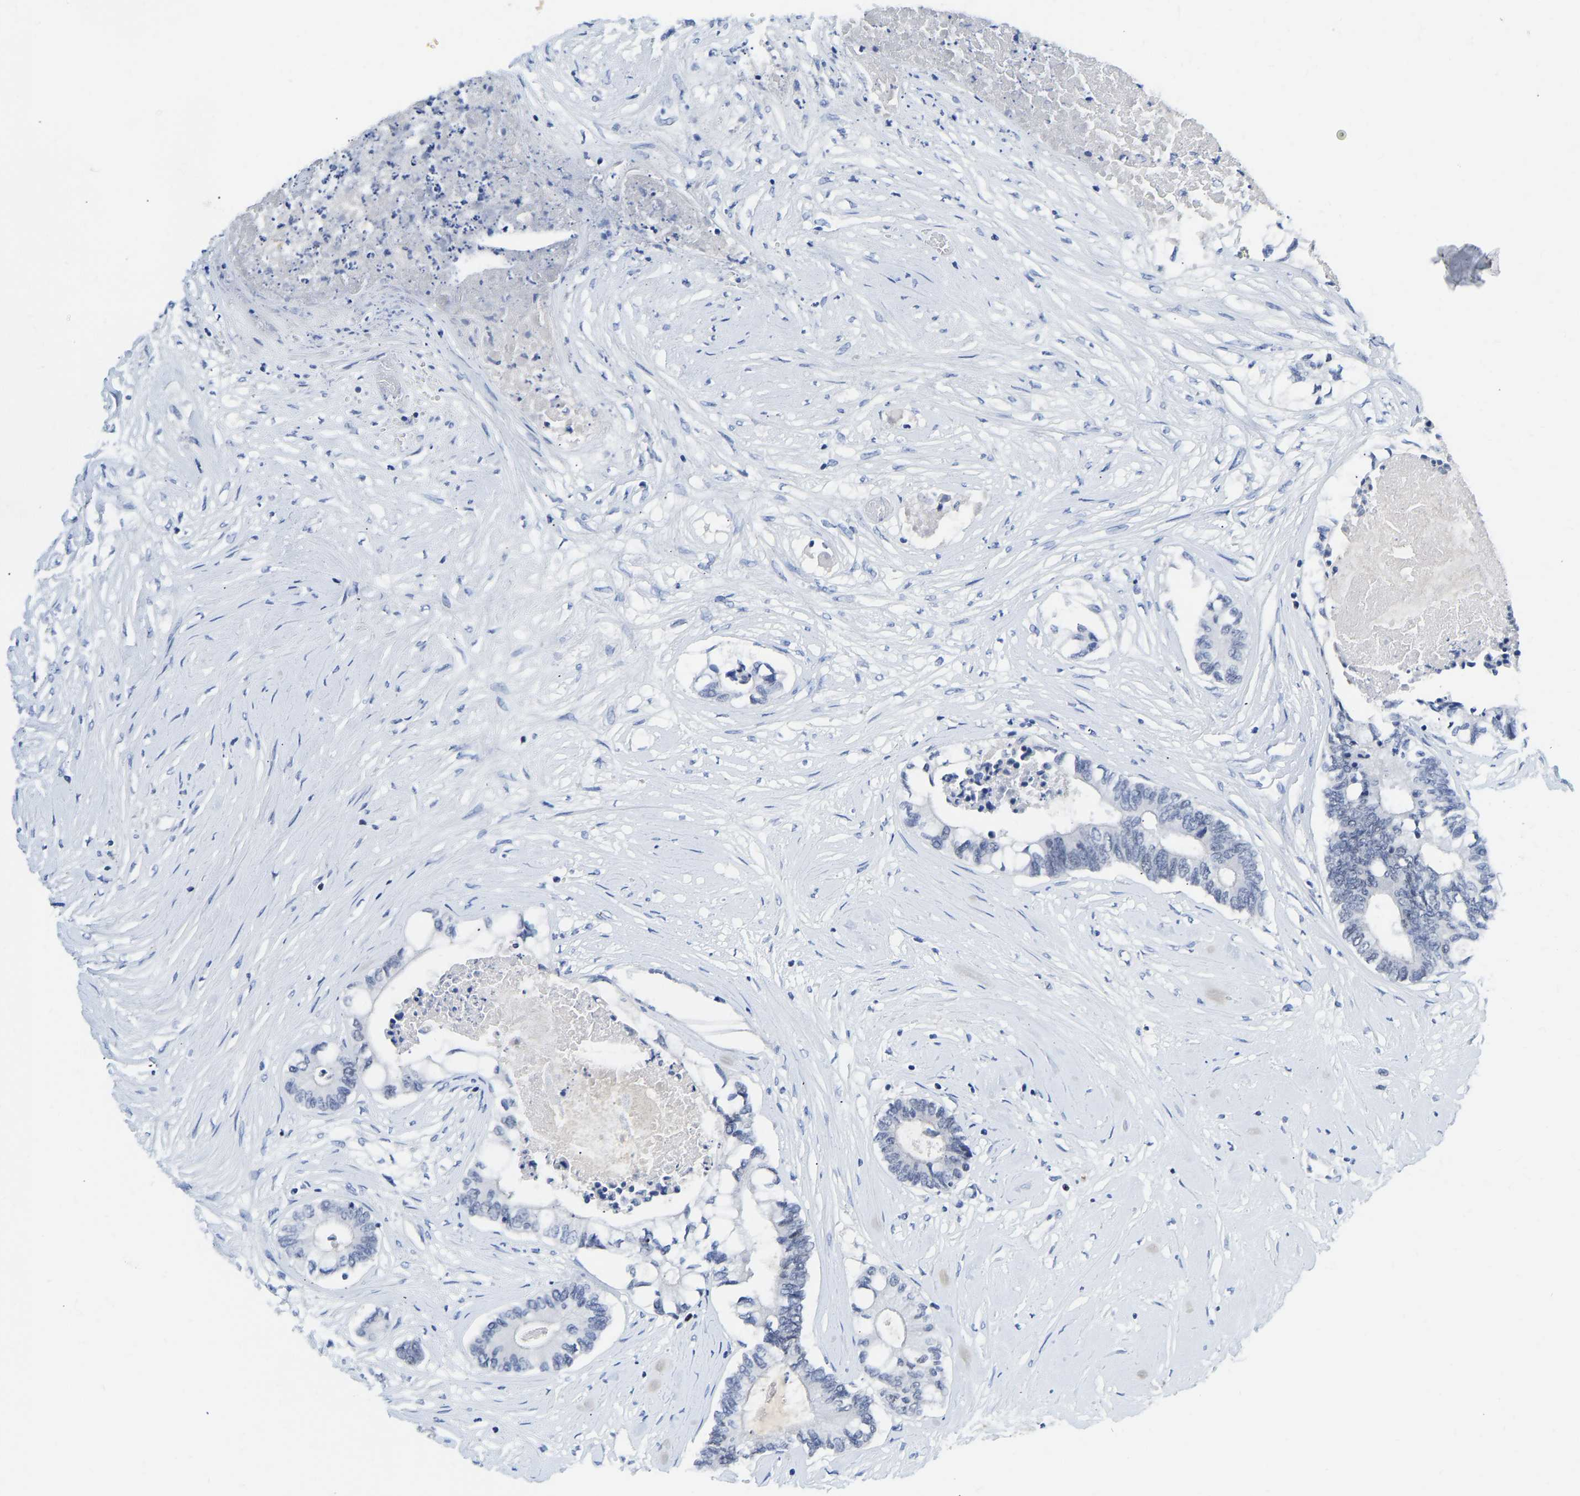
{"staining": {"intensity": "negative", "quantity": "none", "location": "none"}, "tissue": "colorectal cancer", "cell_type": "Tumor cells", "image_type": "cancer", "snomed": [{"axis": "morphology", "description": "Adenocarcinoma, NOS"}, {"axis": "topography", "description": "Rectum"}], "caption": "Tumor cells show no significant protein staining in colorectal cancer. (DAB immunohistochemistry (IHC) visualized using brightfield microscopy, high magnification).", "gene": "TCF7", "patient": {"sex": "male", "age": 63}}